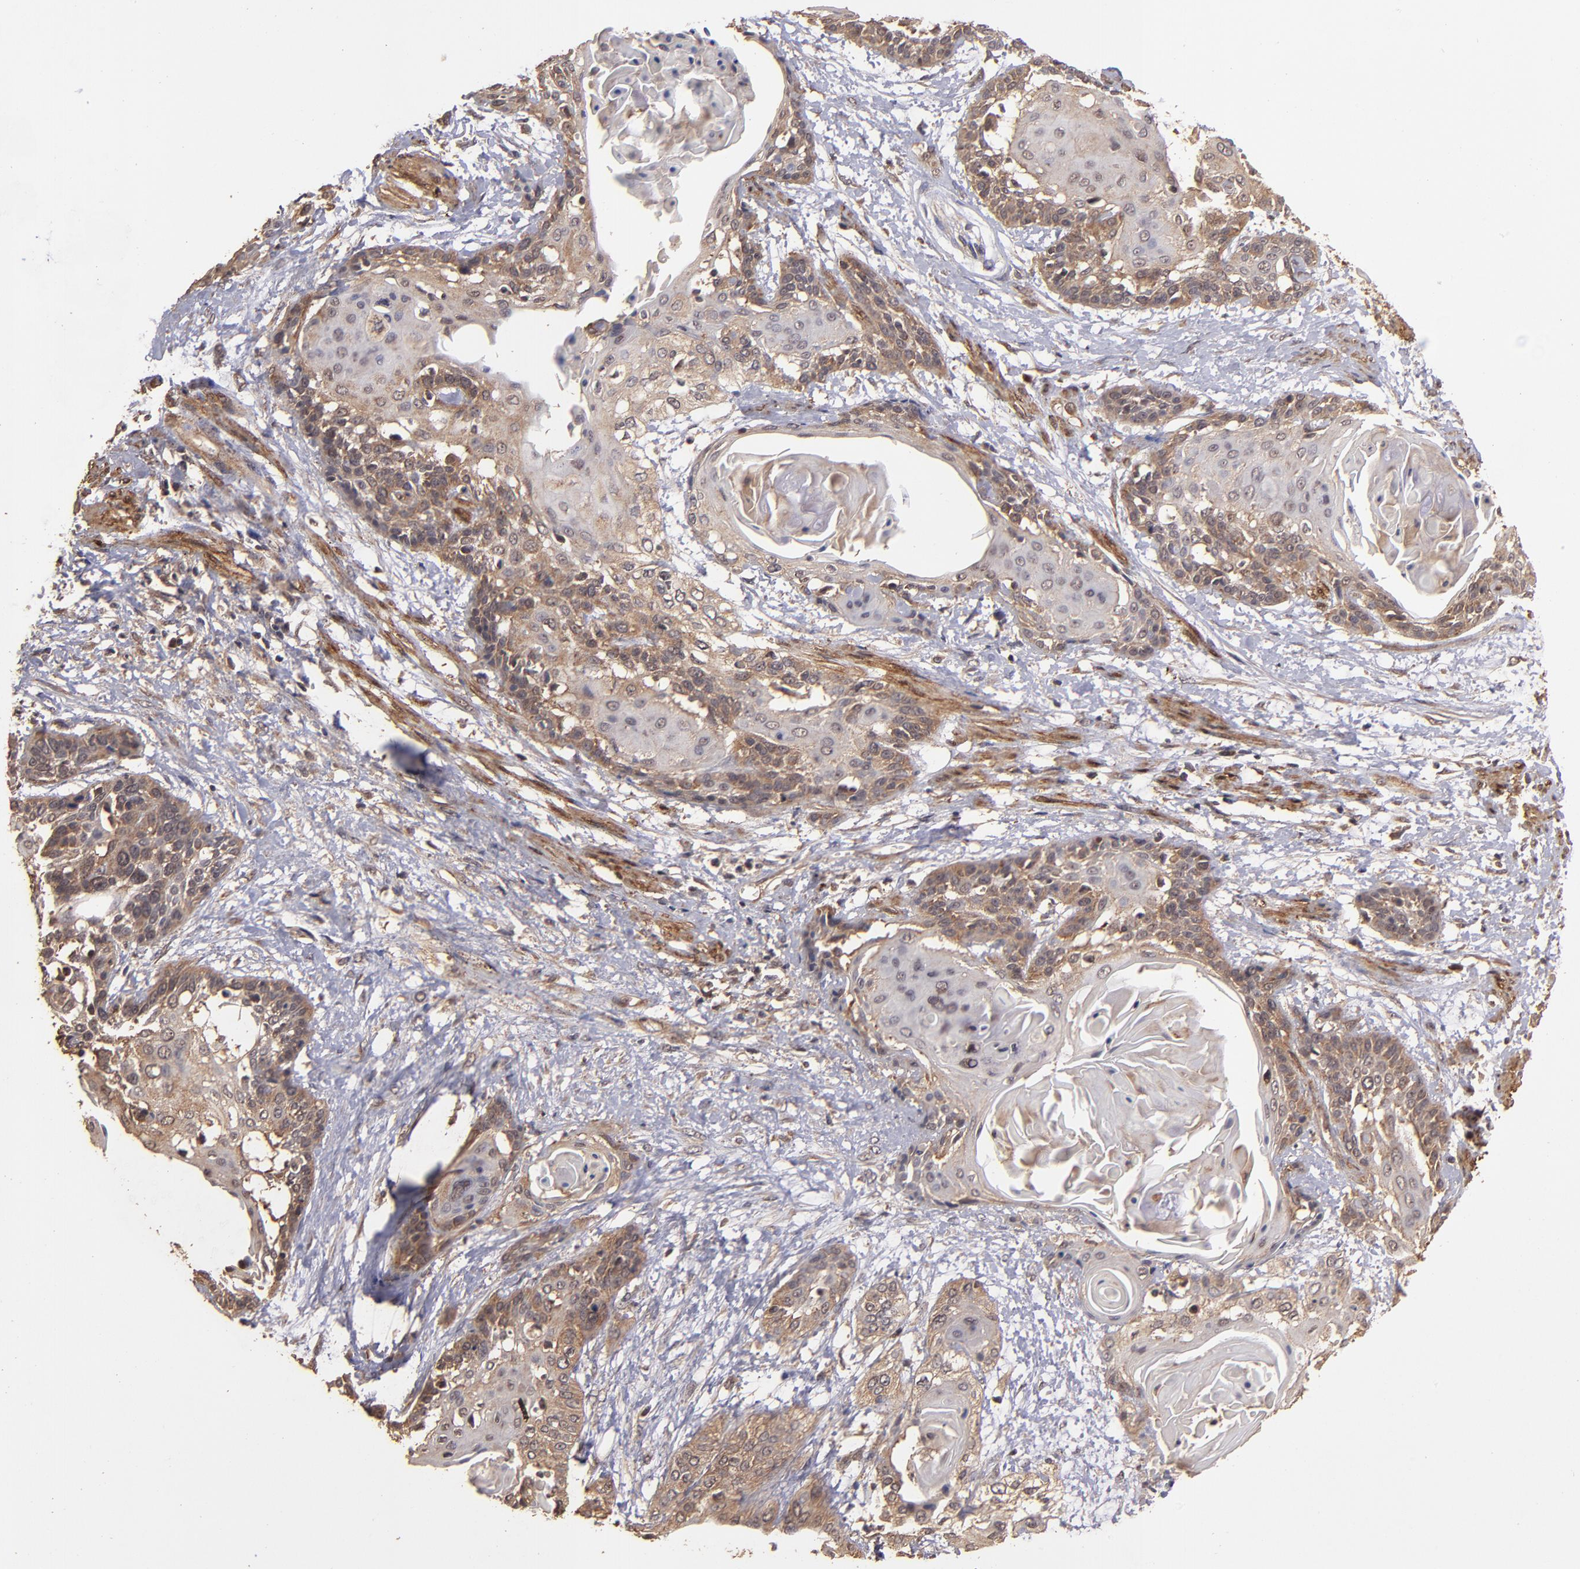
{"staining": {"intensity": "moderate", "quantity": ">75%", "location": "cytoplasmic/membranous"}, "tissue": "cervical cancer", "cell_type": "Tumor cells", "image_type": "cancer", "snomed": [{"axis": "morphology", "description": "Squamous cell carcinoma, NOS"}, {"axis": "topography", "description": "Cervix"}], "caption": "Immunohistochemistry photomicrograph of human cervical squamous cell carcinoma stained for a protein (brown), which shows medium levels of moderate cytoplasmic/membranous staining in approximately >75% of tumor cells.", "gene": "TXNDC16", "patient": {"sex": "female", "age": 57}}